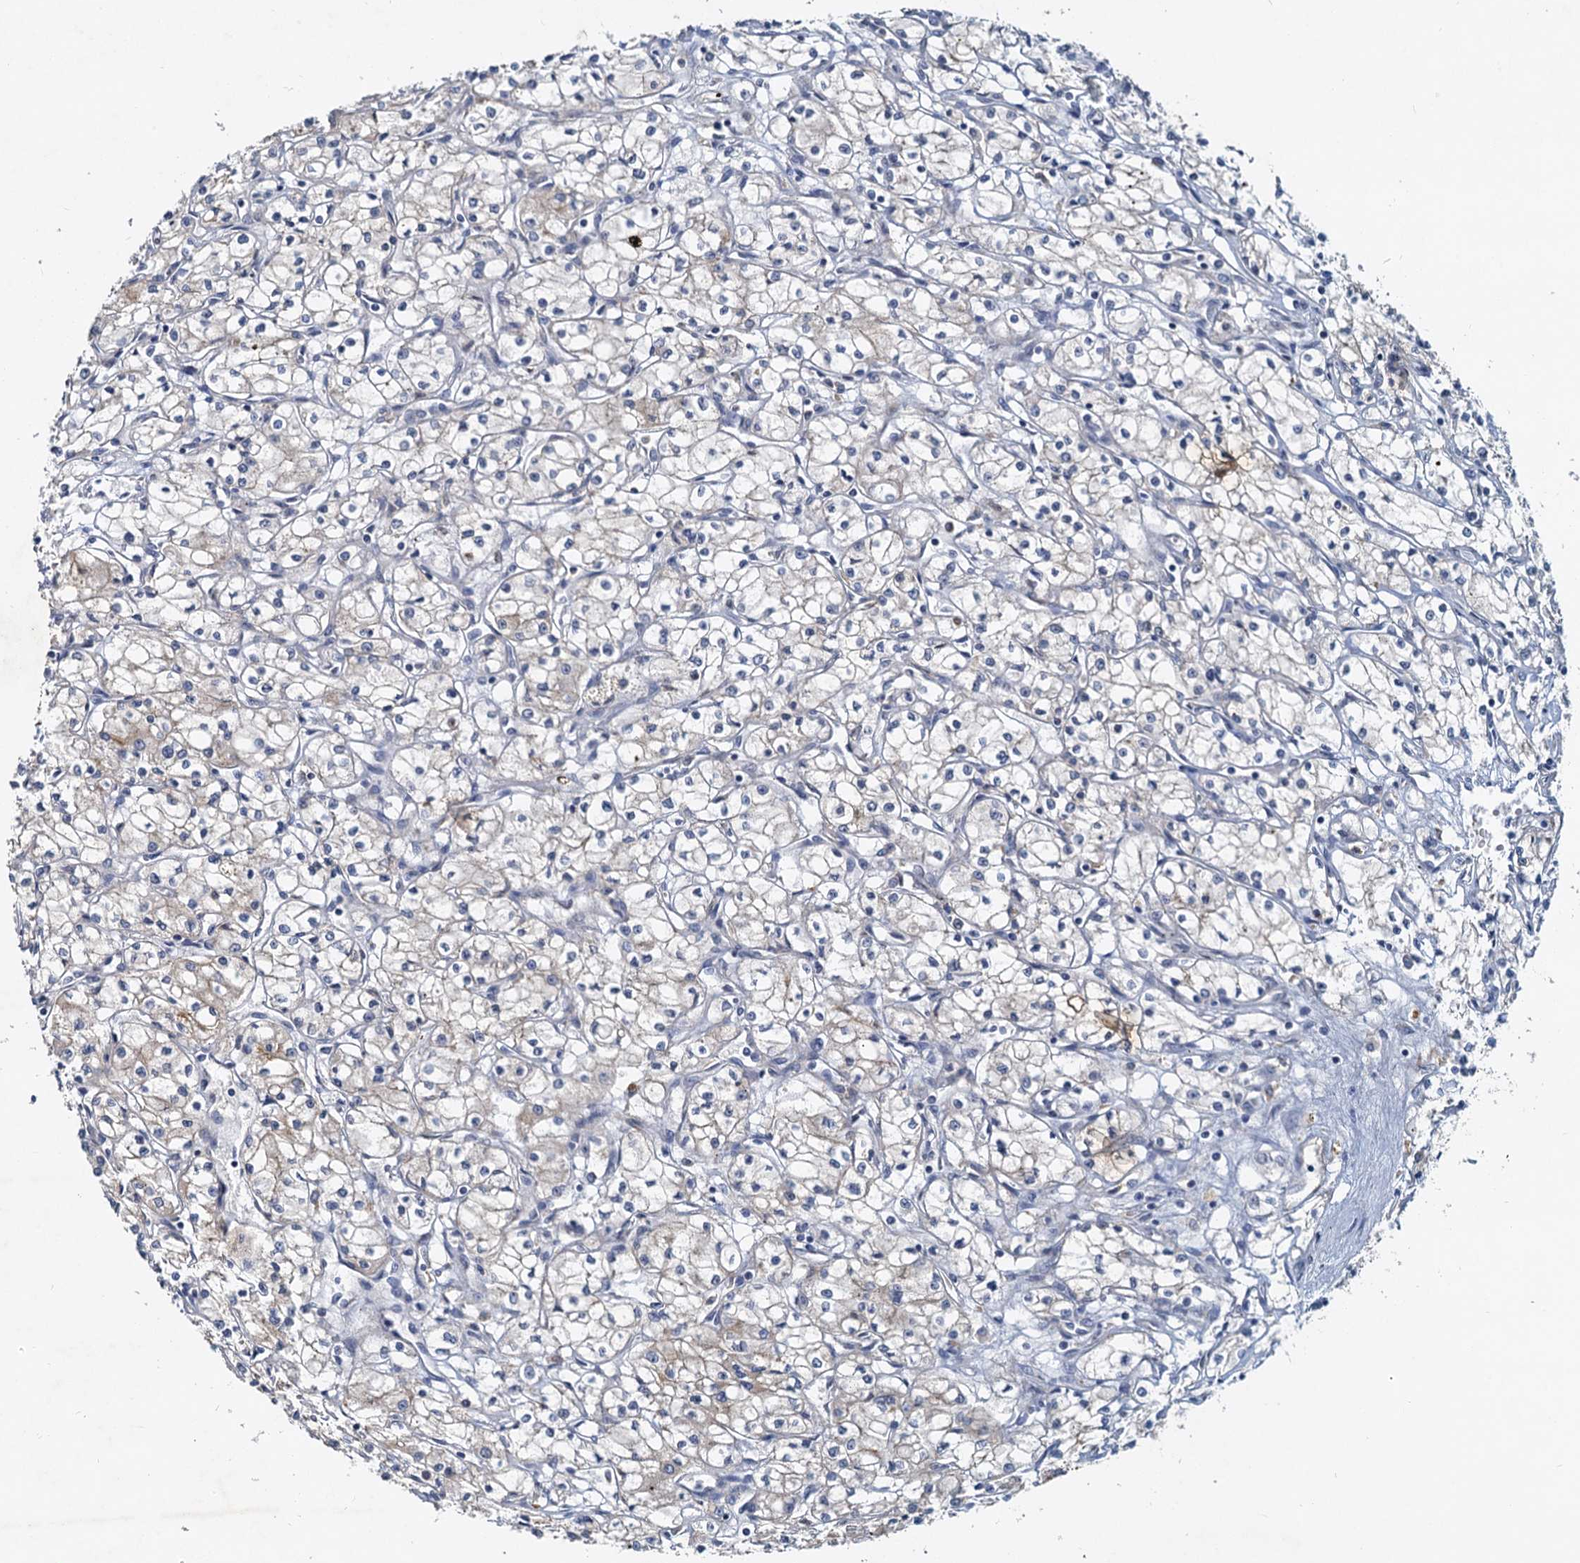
{"staining": {"intensity": "negative", "quantity": "none", "location": "none"}, "tissue": "renal cancer", "cell_type": "Tumor cells", "image_type": "cancer", "snomed": [{"axis": "morphology", "description": "Adenocarcinoma, NOS"}, {"axis": "topography", "description": "Kidney"}], "caption": "Renal cancer stained for a protein using immunohistochemistry (IHC) demonstrates no staining tumor cells.", "gene": "TOLLIP", "patient": {"sex": "male", "age": 59}}